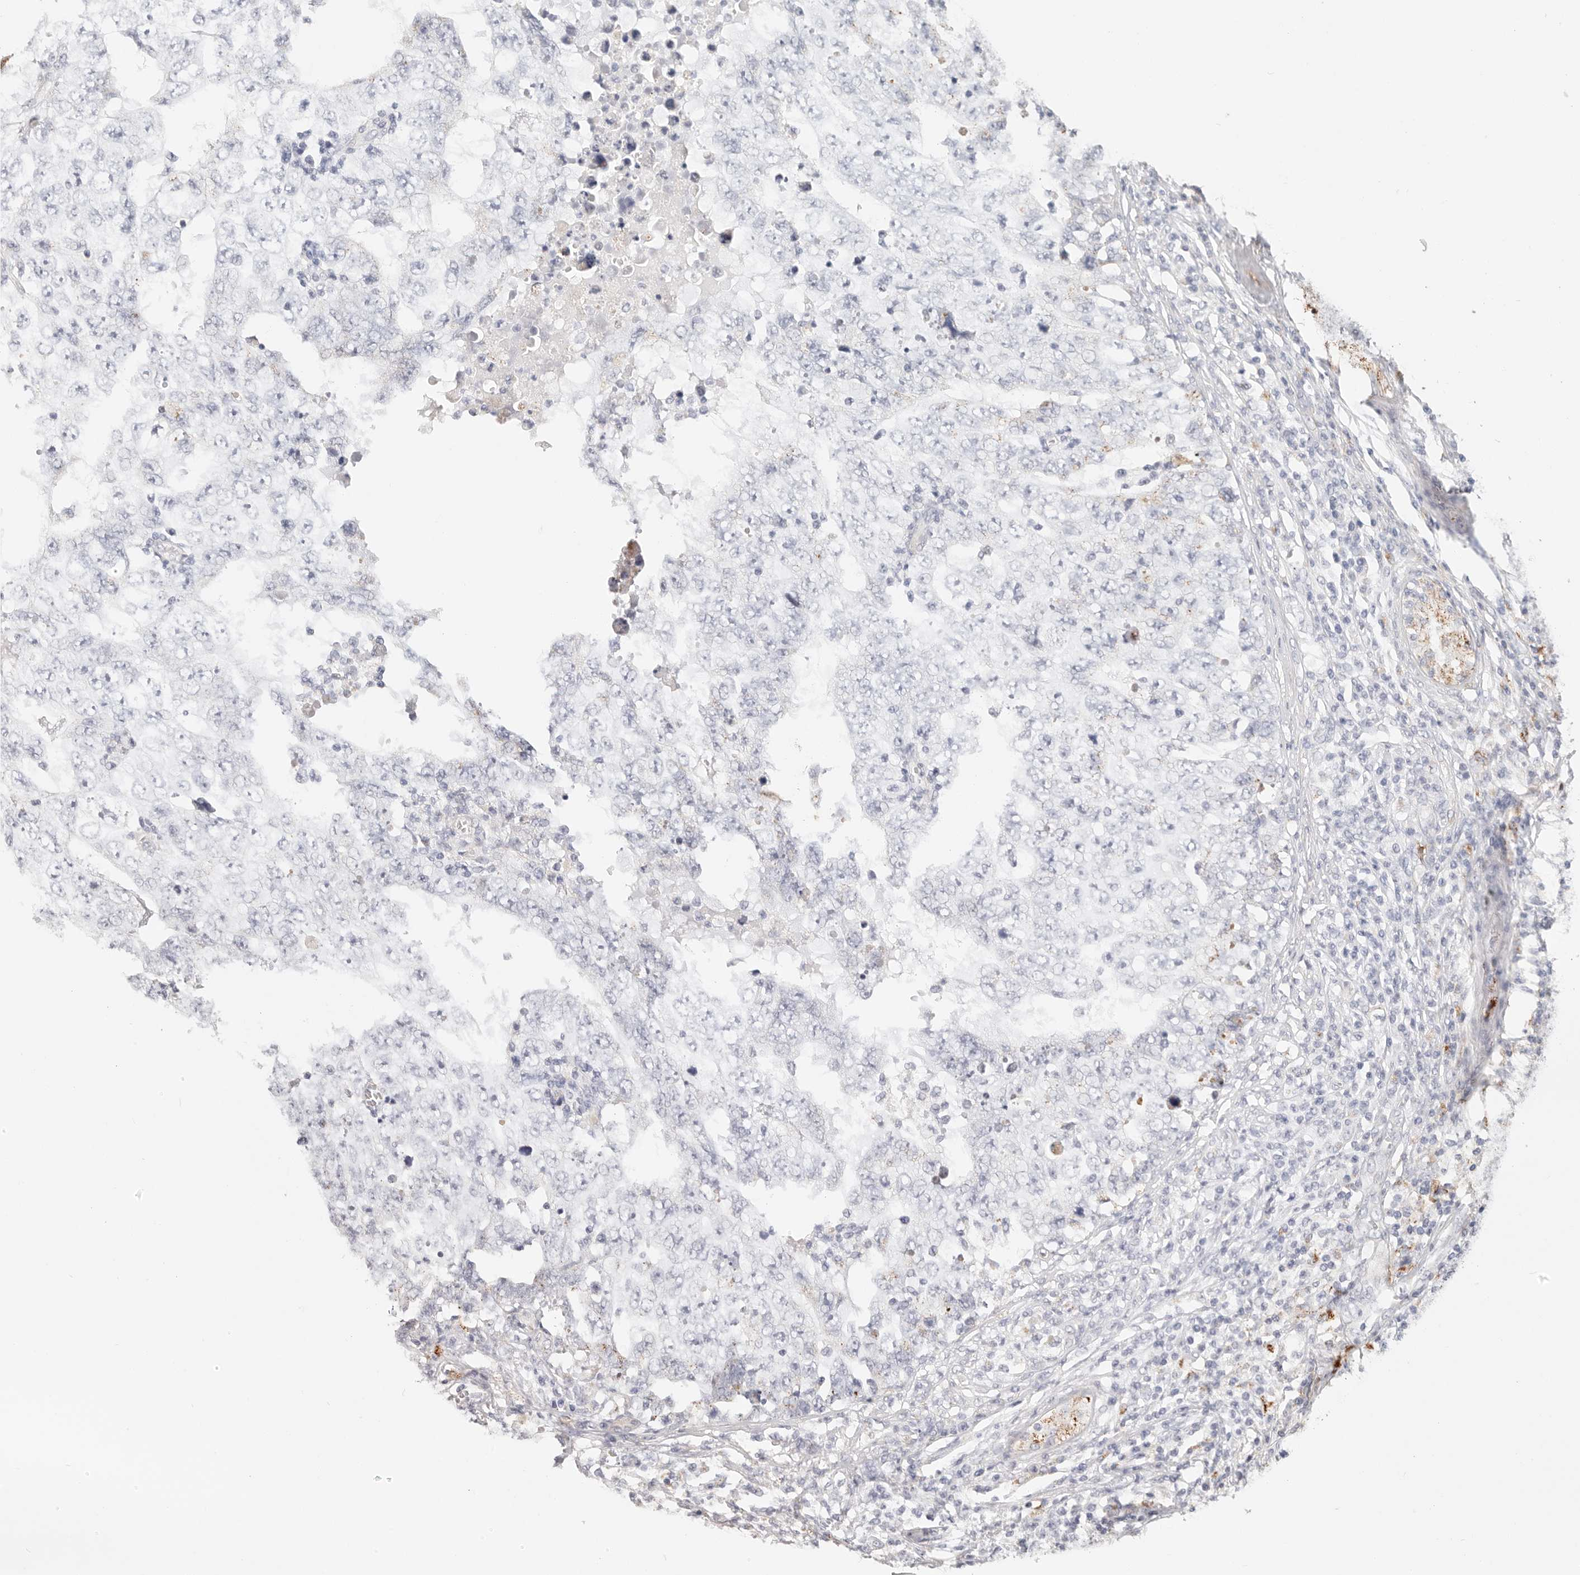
{"staining": {"intensity": "moderate", "quantity": "<25%", "location": "cytoplasmic/membranous"}, "tissue": "testis cancer", "cell_type": "Tumor cells", "image_type": "cancer", "snomed": [{"axis": "morphology", "description": "Carcinoma, Embryonal, NOS"}, {"axis": "topography", "description": "Testis"}], "caption": "The histopathology image displays a brown stain indicating the presence of a protein in the cytoplasmic/membranous of tumor cells in testis cancer (embryonal carcinoma).", "gene": "STKLD1", "patient": {"sex": "male", "age": 26}}